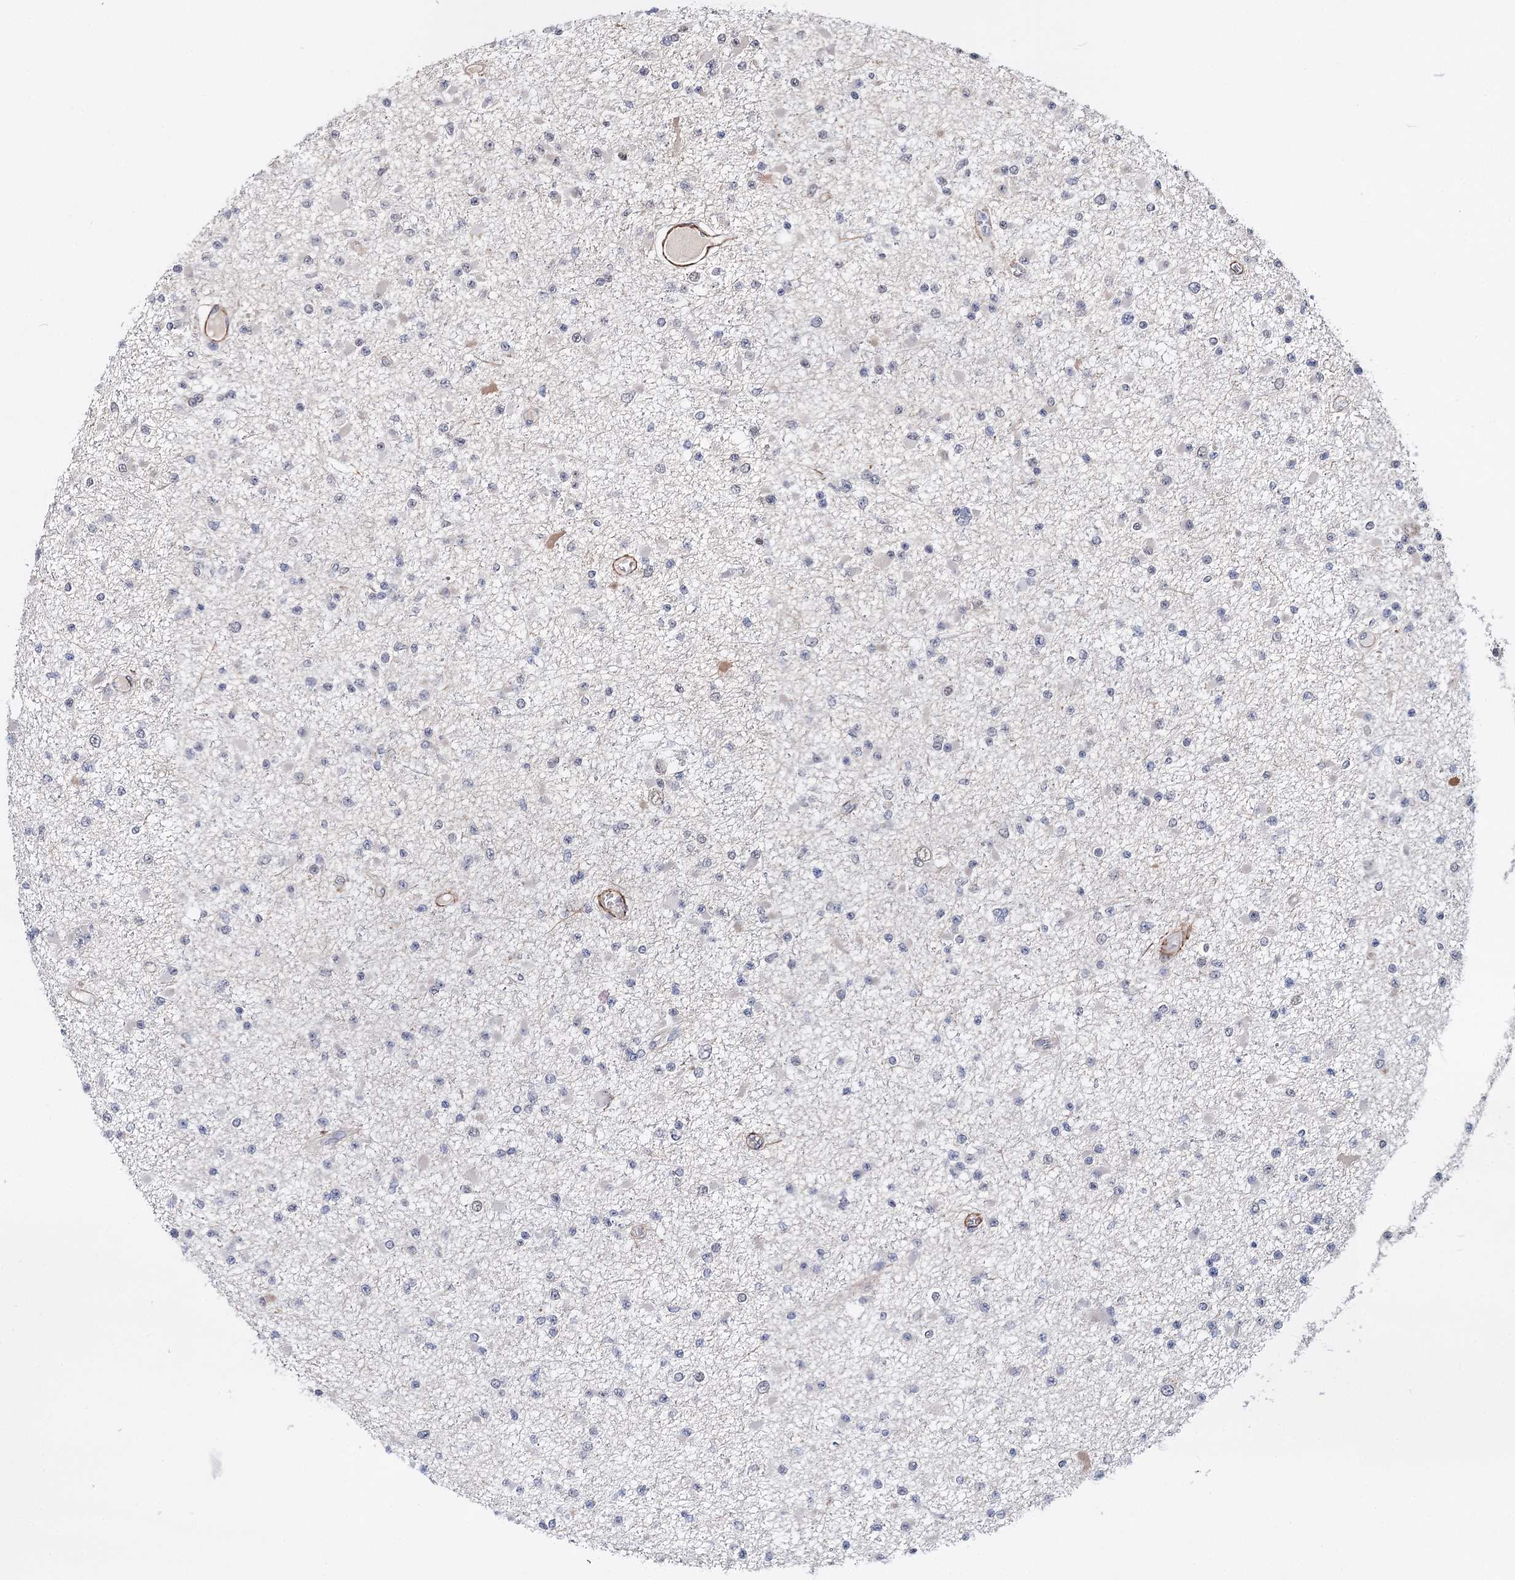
{"staining": {"intensity": "negative", "quantity": "none", "location": "none"}, "tissue": "glioma", "cell_type": "Tumor cells", "image_type": "cancer", "snomed": [{"axis": "morphology", "description": "Glioma, malignant, Low grade"}, {"axis": "topography", "description": "Brain"}], "caption": "This is an immunohistochemistry (IHC) micrograph of human malignant low-grade glioma. There is no positivity in tumor cells.", "gene": "CFAP46", "patient": {"sex": "female", "age": 22}}